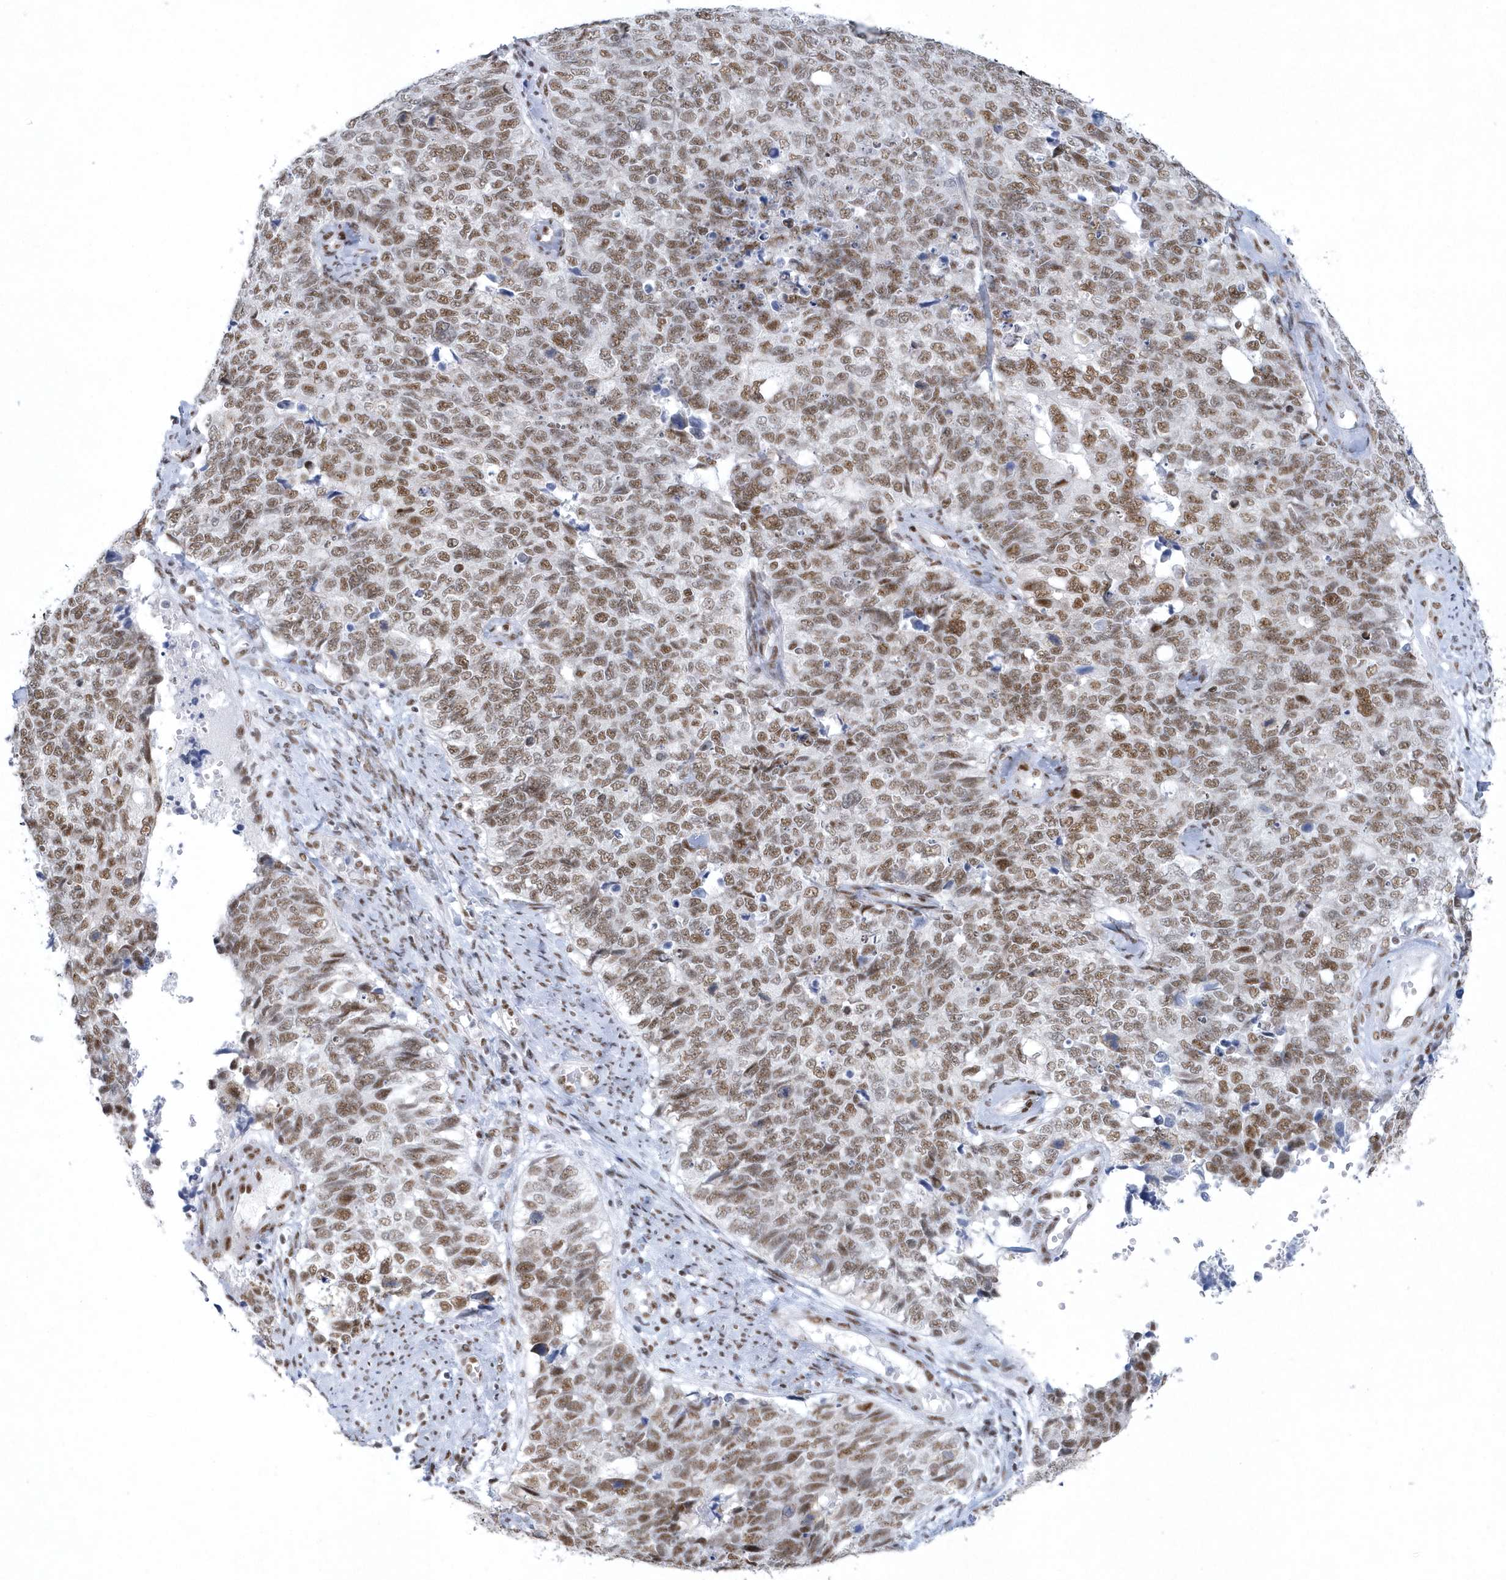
{"staining": {"intensity": "moderate", "quantity": ">75%", "location": "nuclear"}, "tissue": "cervical cancer", "cell_type": "Tumor cells", "image_type": "cancer", "snomed": [{"axis": "morphology", "description": "Squamous cell carcinoma, NOS"}, {"axis": "topography", "description": "Cervix"}], "caption": "Cervical cancer stained for a protein (brown) reveals moderate nuclear positive expression in about >75% of tumor cells.", "gene": "DCLRE1A", "patient": {"sex": "female", "age": 63}}